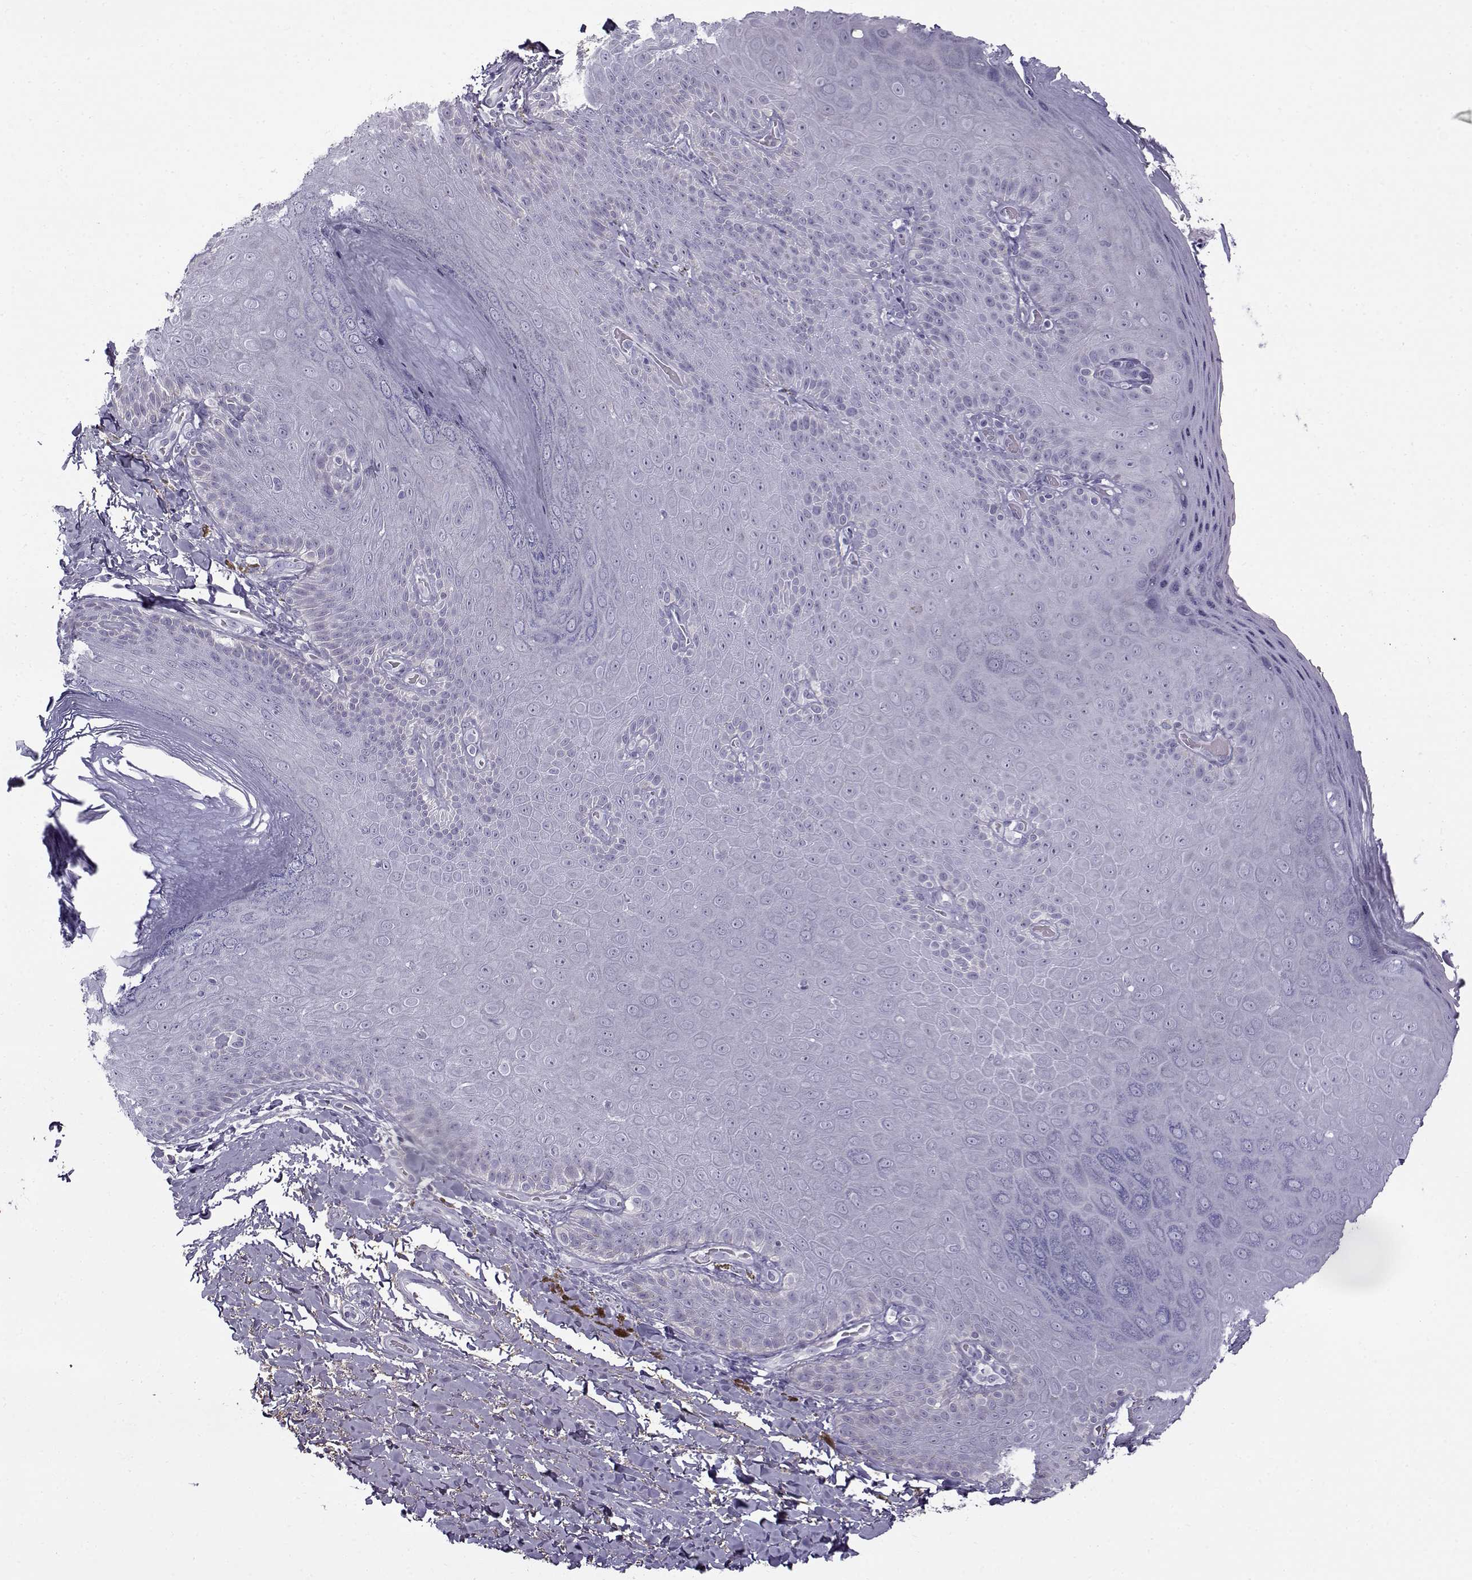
{"staining": {"intensity": "negative", "quantity": "none", "location": "none"}, "tissue": "skin", "cell_type": "Epidermal cells", "image_type": "normal", "snomed": [{"axis": "morphology", "description": "Normal tissue, NOS"}, {"axis": "topography", "description": "Anal"}], "caption": "This is an immunohistochemistry photomicrograph of unremarkable skin. There is no staining in epidermal cells.", "gene": "GTSF1L", "patient": {"sex": "male", "age": 53}}